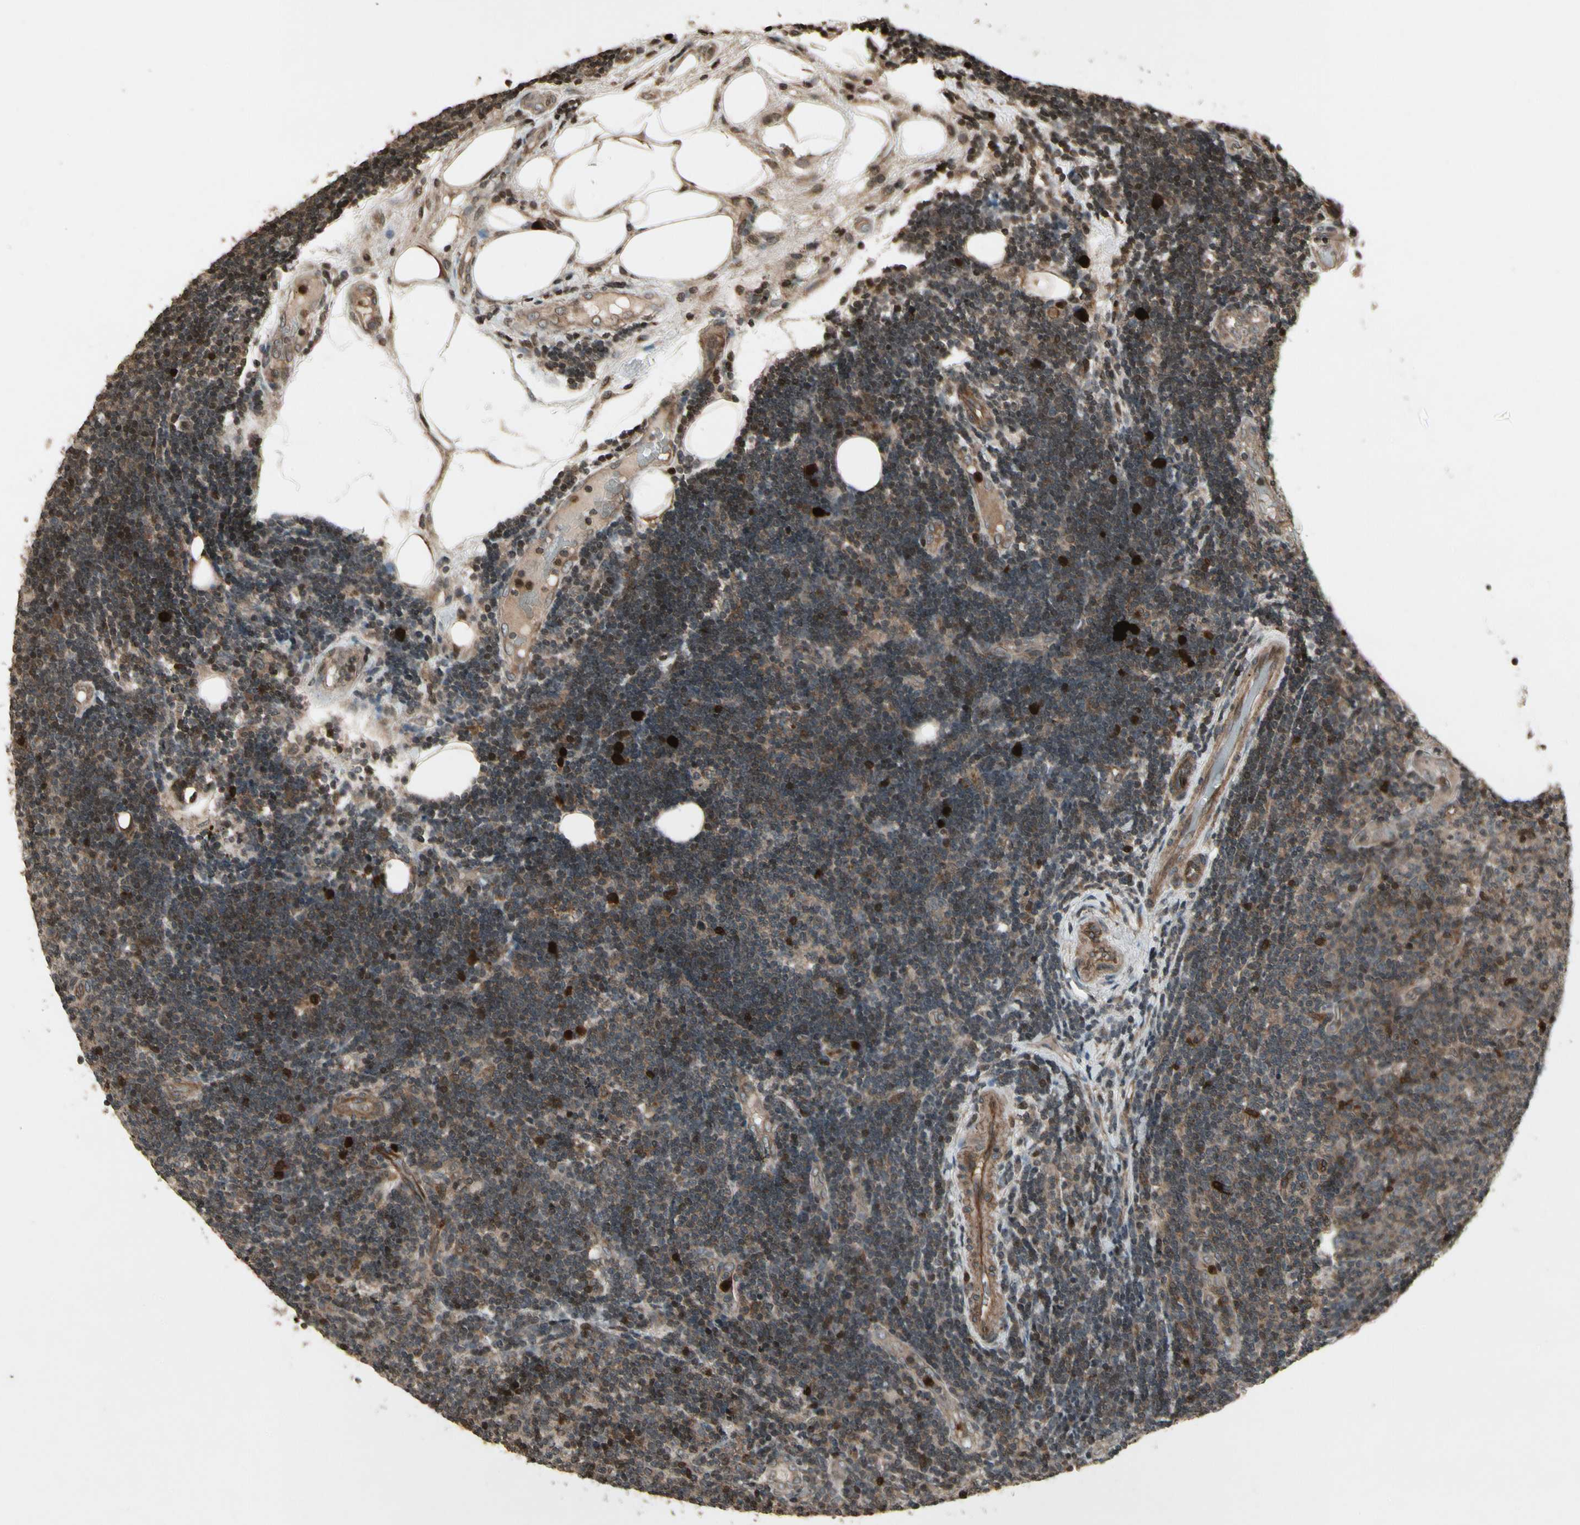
{"staining": {"intensity": "moderate", "quantity": ">75%", "location": "cytoplasmic/membranous"}, "tissue": "lymphoma", "cell_type": "Tumor cells", "image_type": "cancer", "snomed": [{"axis": "morphology", "description": "Malignant lymphoma, non-Hodgkin's type, Low grade"}, {"axis": "topography", "description": "Lymph node"}], "caption": "Immunohistochemical staining of human malignant lymphoma, non-Hodgkin's type (low-grade) exhibits medium levels of moderate cytoplasmic/membranous protein staining in approximately >75% of tumor cells.", "gene": "GLRX", "patient": {"sex": "male", "age": 83}}